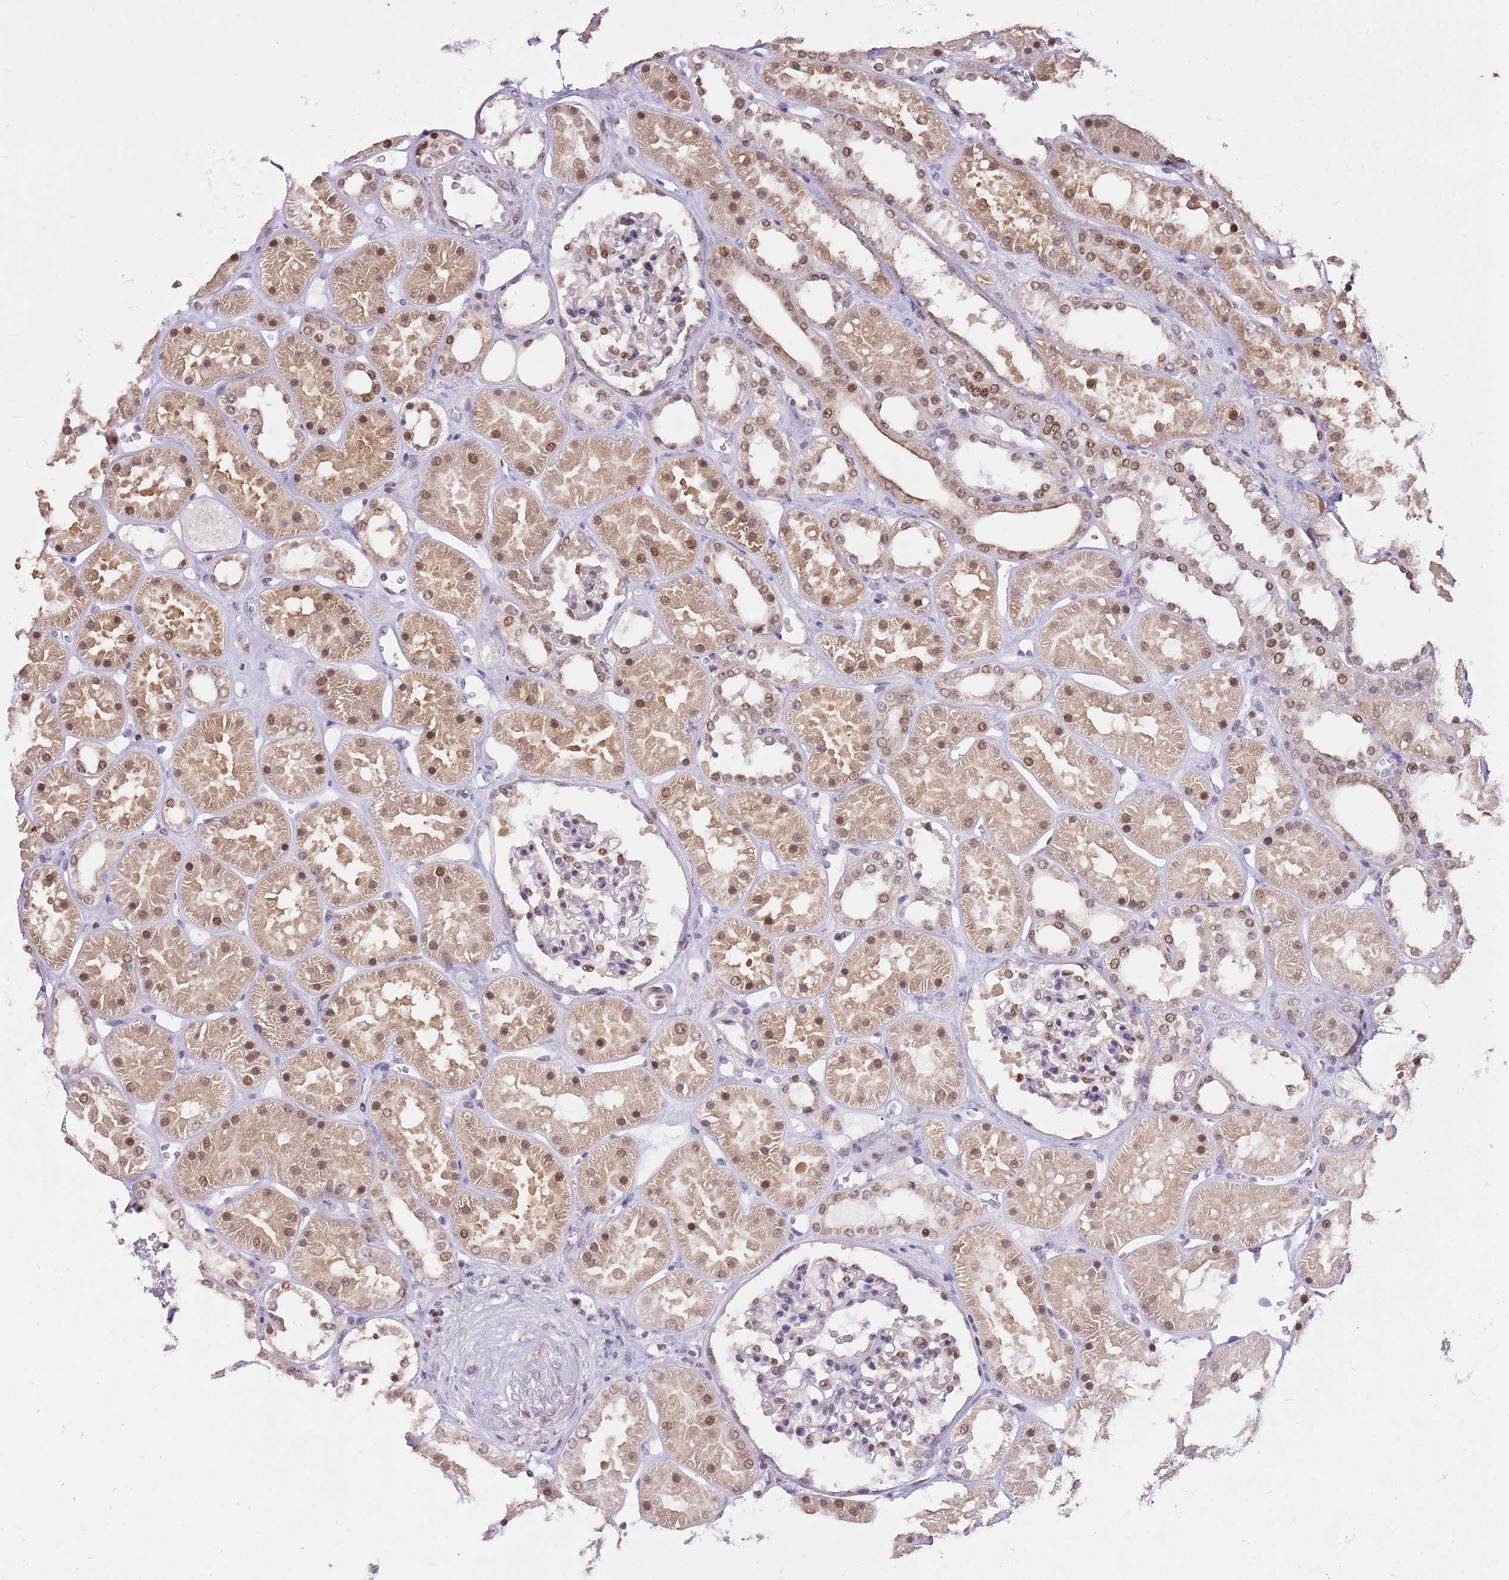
{"staining": {"intensity": "moderate", "quantity": "25%-75%", "location": "nuclear"}, "tissue": "kidney", "cell_type": "Cells in glomeruli", "image_type": "normal", "snomed": [{"axis": "morphology", "description": "Normal tissue, NOS"}, {"axis": "topography", "description": "Kidney"}], "caption": "Protein staining displays moderate nuclear positivity in approximately 25%-75% of cells in glomeruli in normal kidney. The protein is stained brown, and the nuclei are stained in blue (DAB IHC with brightfield microscopy, high magnification).", "gene": "RFK", "patient": {"sex": "female", "age": 41}}